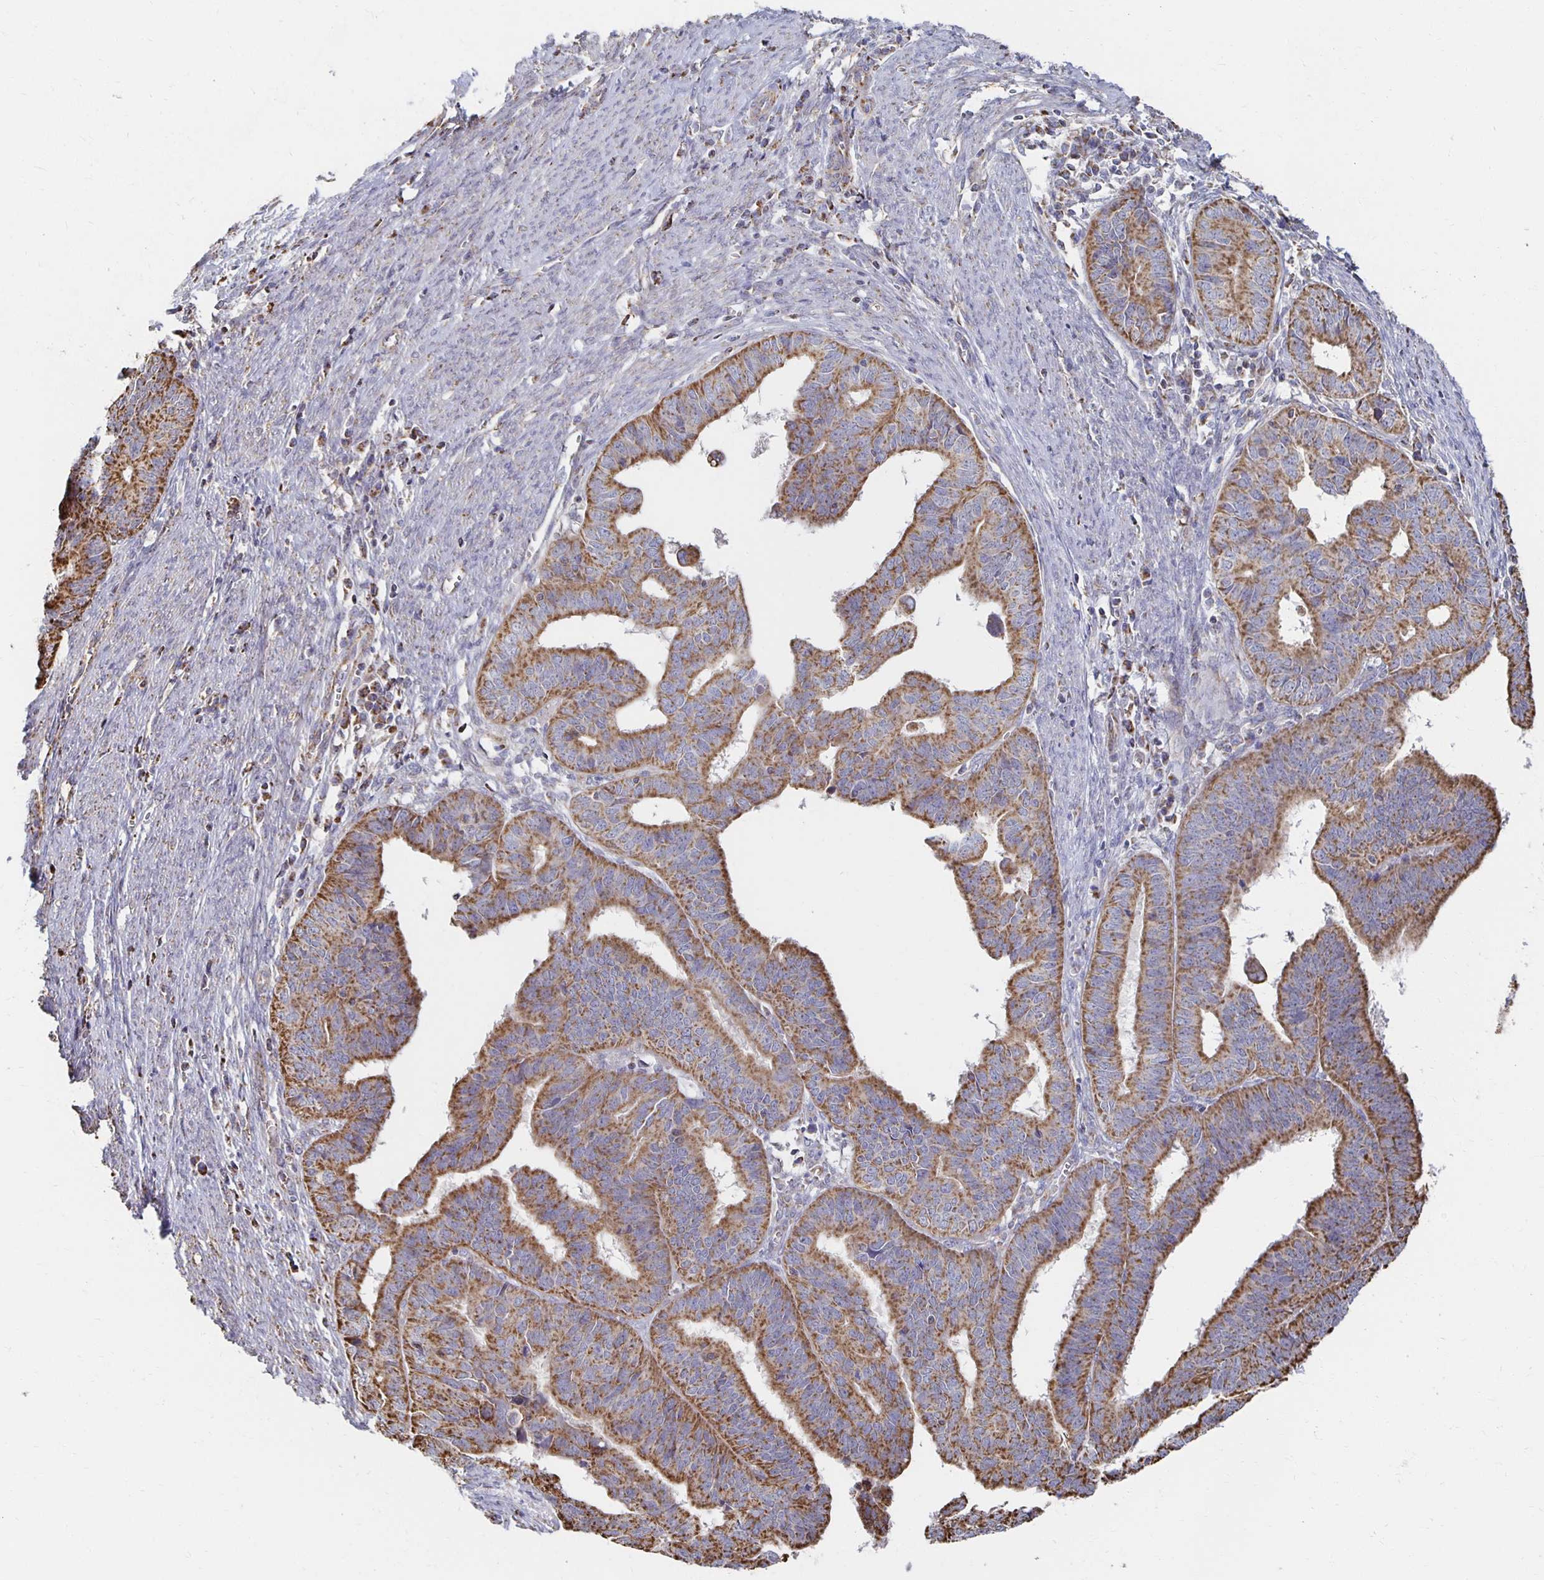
{"staining": {"intensity": "moderate", "quantity": ">75%", "location": "cytoplasmic/membranous"}, "tissue": "endometrial cancer", "cell_type": "Tumor cells", "image_type": "cancer", "snomed": [{"axis": "morphology", "description": "Adenocarcinoma, NOS"}, {"axis": "topography", "description": "Endometrium"}], "caption": "Immunohistochemical staining of endometrial cancer shows medium levels of moderate cytoplasmic/membranous protein expression in approximately >75% of tumor cells. Using DAB (brown) and hematoxylin (blue) stains, captured at high magnification using brightfield microscopy.", "gene": "NKX2-8", "patient": {"sex": "female", "age": 65}}